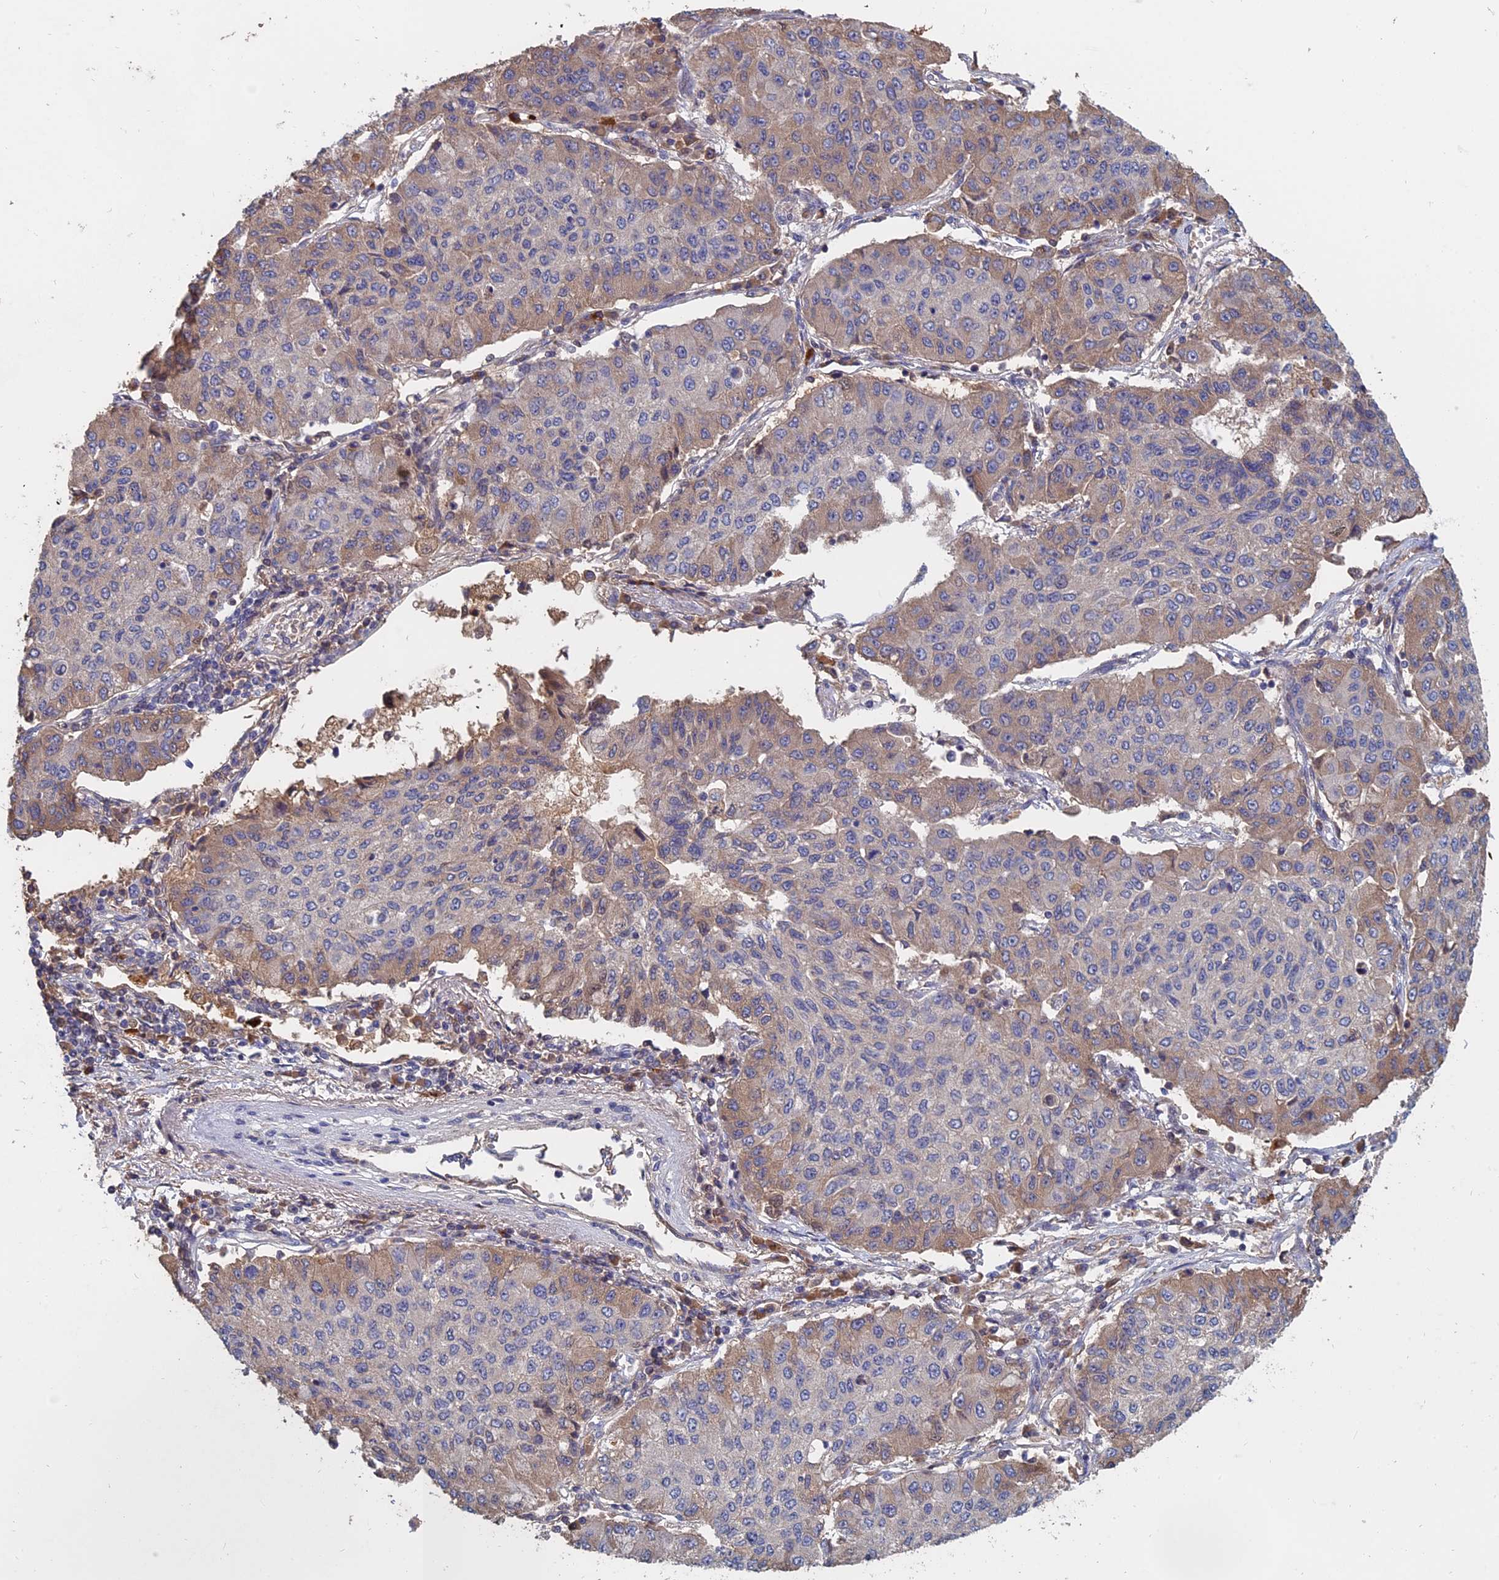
{"staining": {"intensity": "weak", "quantity": "25%-75%", "location": "cytoplasmic/membranous"}, "tissue": "lung cancer", "cell_type": "Tumor cells", "image_type": "cancer", "snomed": [{"axis": "morphology", "description": "Squamous cell carcinoma, NOS"}, {"axis": "topography", "description": "Lung"}], "caption": "Brown immunohistochemical staining in lung cancer demonstrates weak cytoplasmic/membranous positivity in approximately 25%-75% of tumor cells.", "gene": "SLC33A1", "patient": {"sex": "male", "age": 74}}